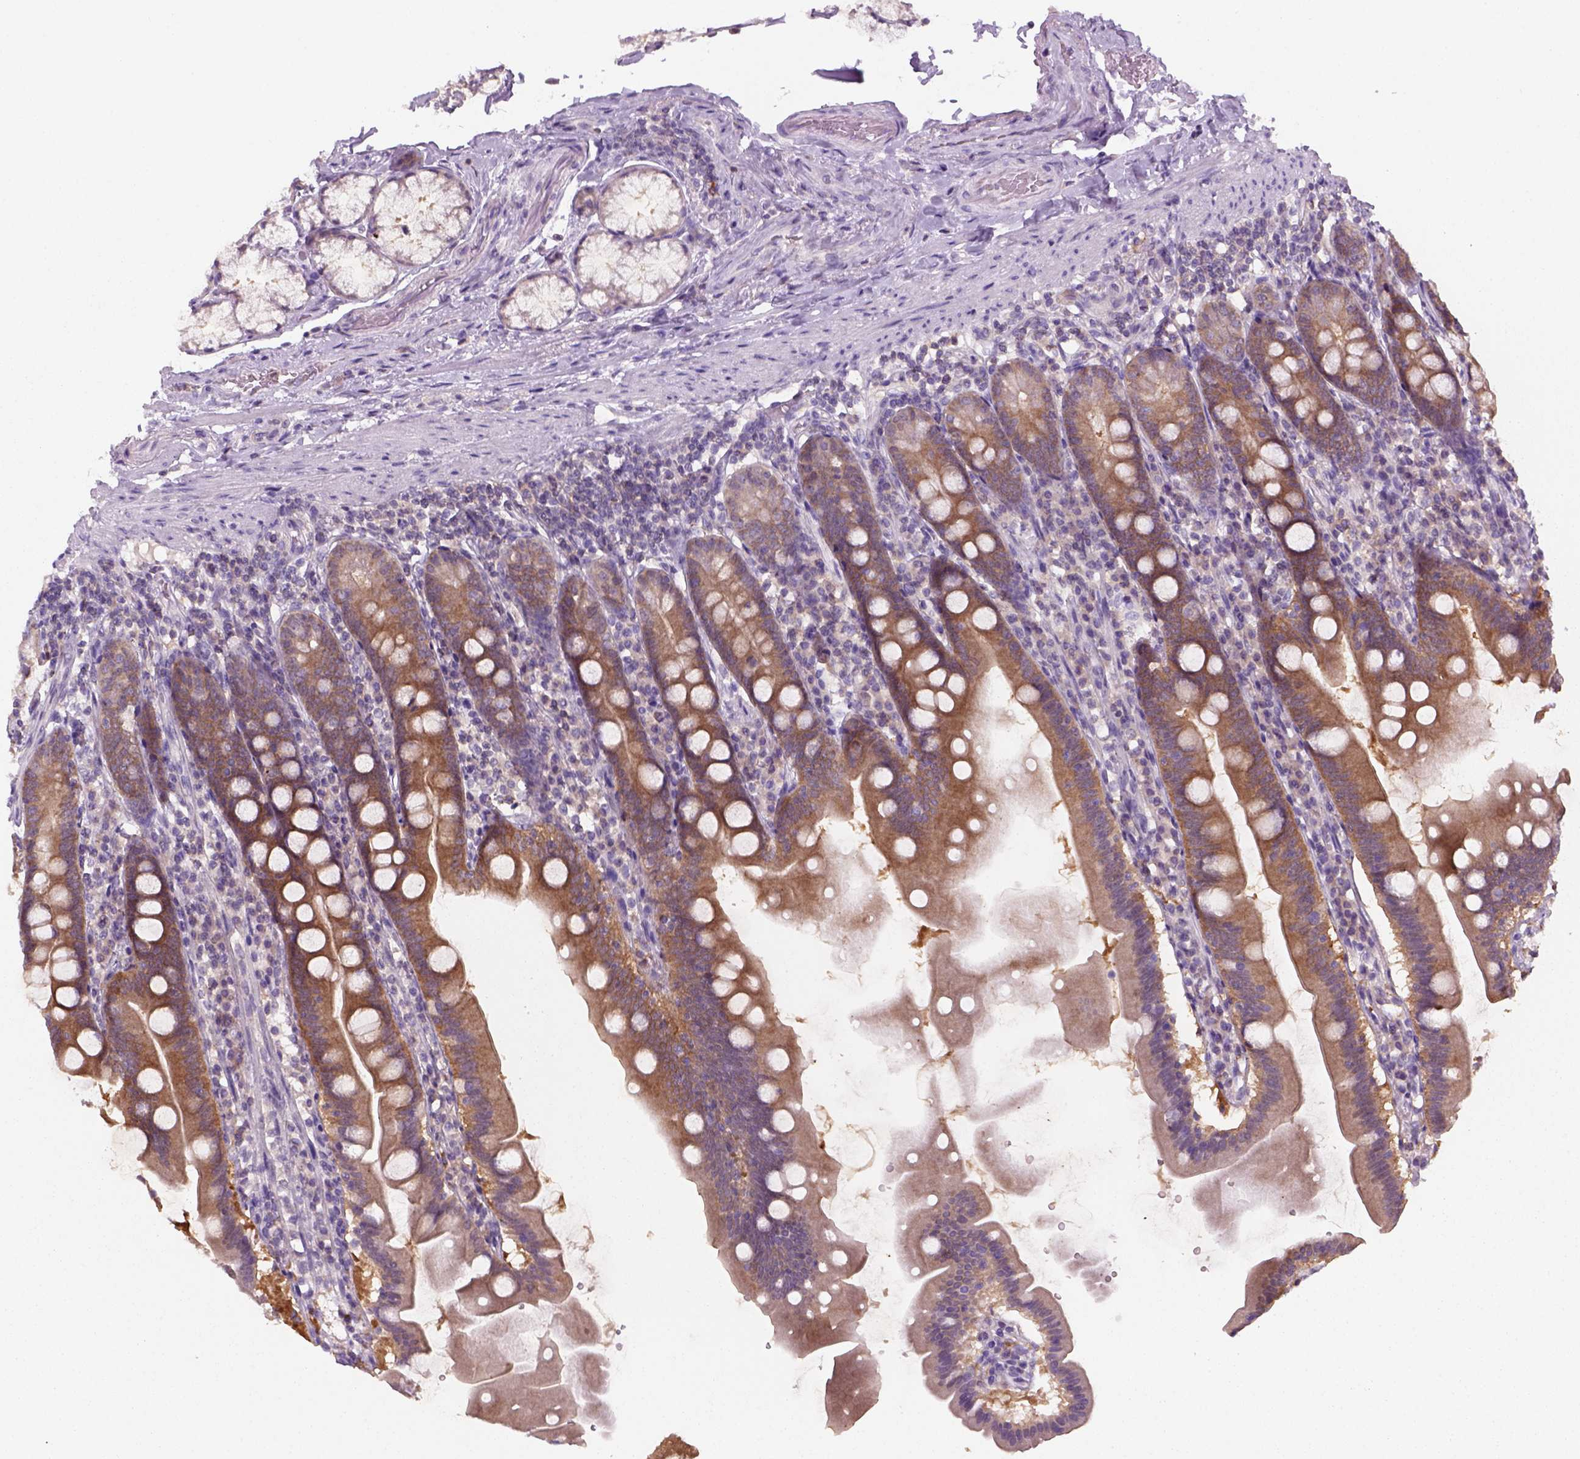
{"staining": {"intensity": "moderate", "quantity": ">75%", "location": "cytoplasmic/membranous"}, "tissue": "duodenum", "cell_type": "Glandular cells", "image_type": "normal", "snomed": [{"axis": "morphology", "description": "Normal tissue, NOS"}, {"axis": "topography", "description": "Duodenum"}], "caption": "Immunohistochemistry (IHC) image of normal duodenum stained for a protein (brown), which displays medium levels of moderate cytoplasmic/membranous staining in approximately >75% of glandular cells.", "gene": "GOT1", "patient": {"sex": "female", "age": 67}}